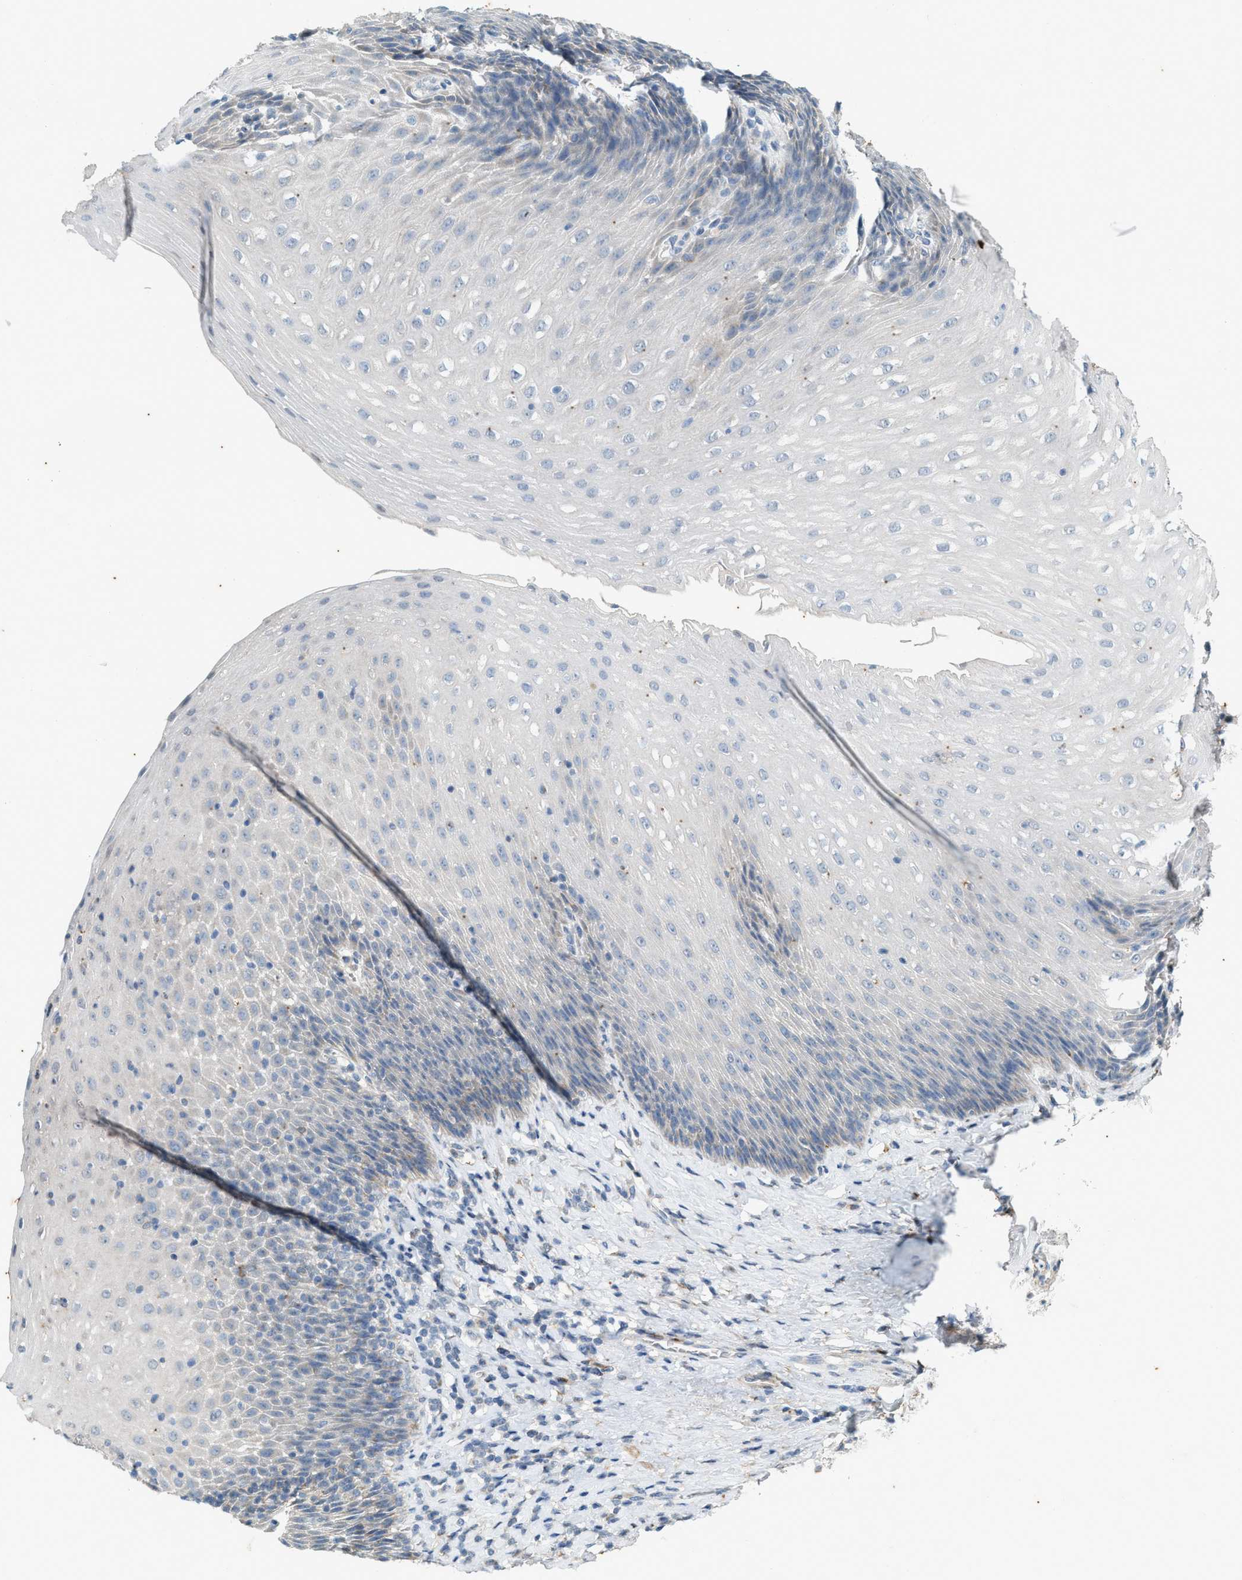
{"staining": {"intensity": "negative", "quantity": "none", "location": "none"}, "tissue": "esophagus", "cell_type": "Squamous epithelial cells", "image_type": "normal", "snomed": [{"axis": "morphology", "description": "Normal tissue, NOS"}, {"axis": "topography", "description": "Esophagus"}], "caption": "An image of esophagus stained for a protein displays no brown staining in squamous epithelial cells. The staining was performed using DAB (3,3'-diaminobenzidine) to visualize the protein expression in brown, while the nuclei were stained in blue with hematoxylin (Magnification: 20x).", "gene": "CHPF2", "patient": {"sex": "female", "age": 61}}